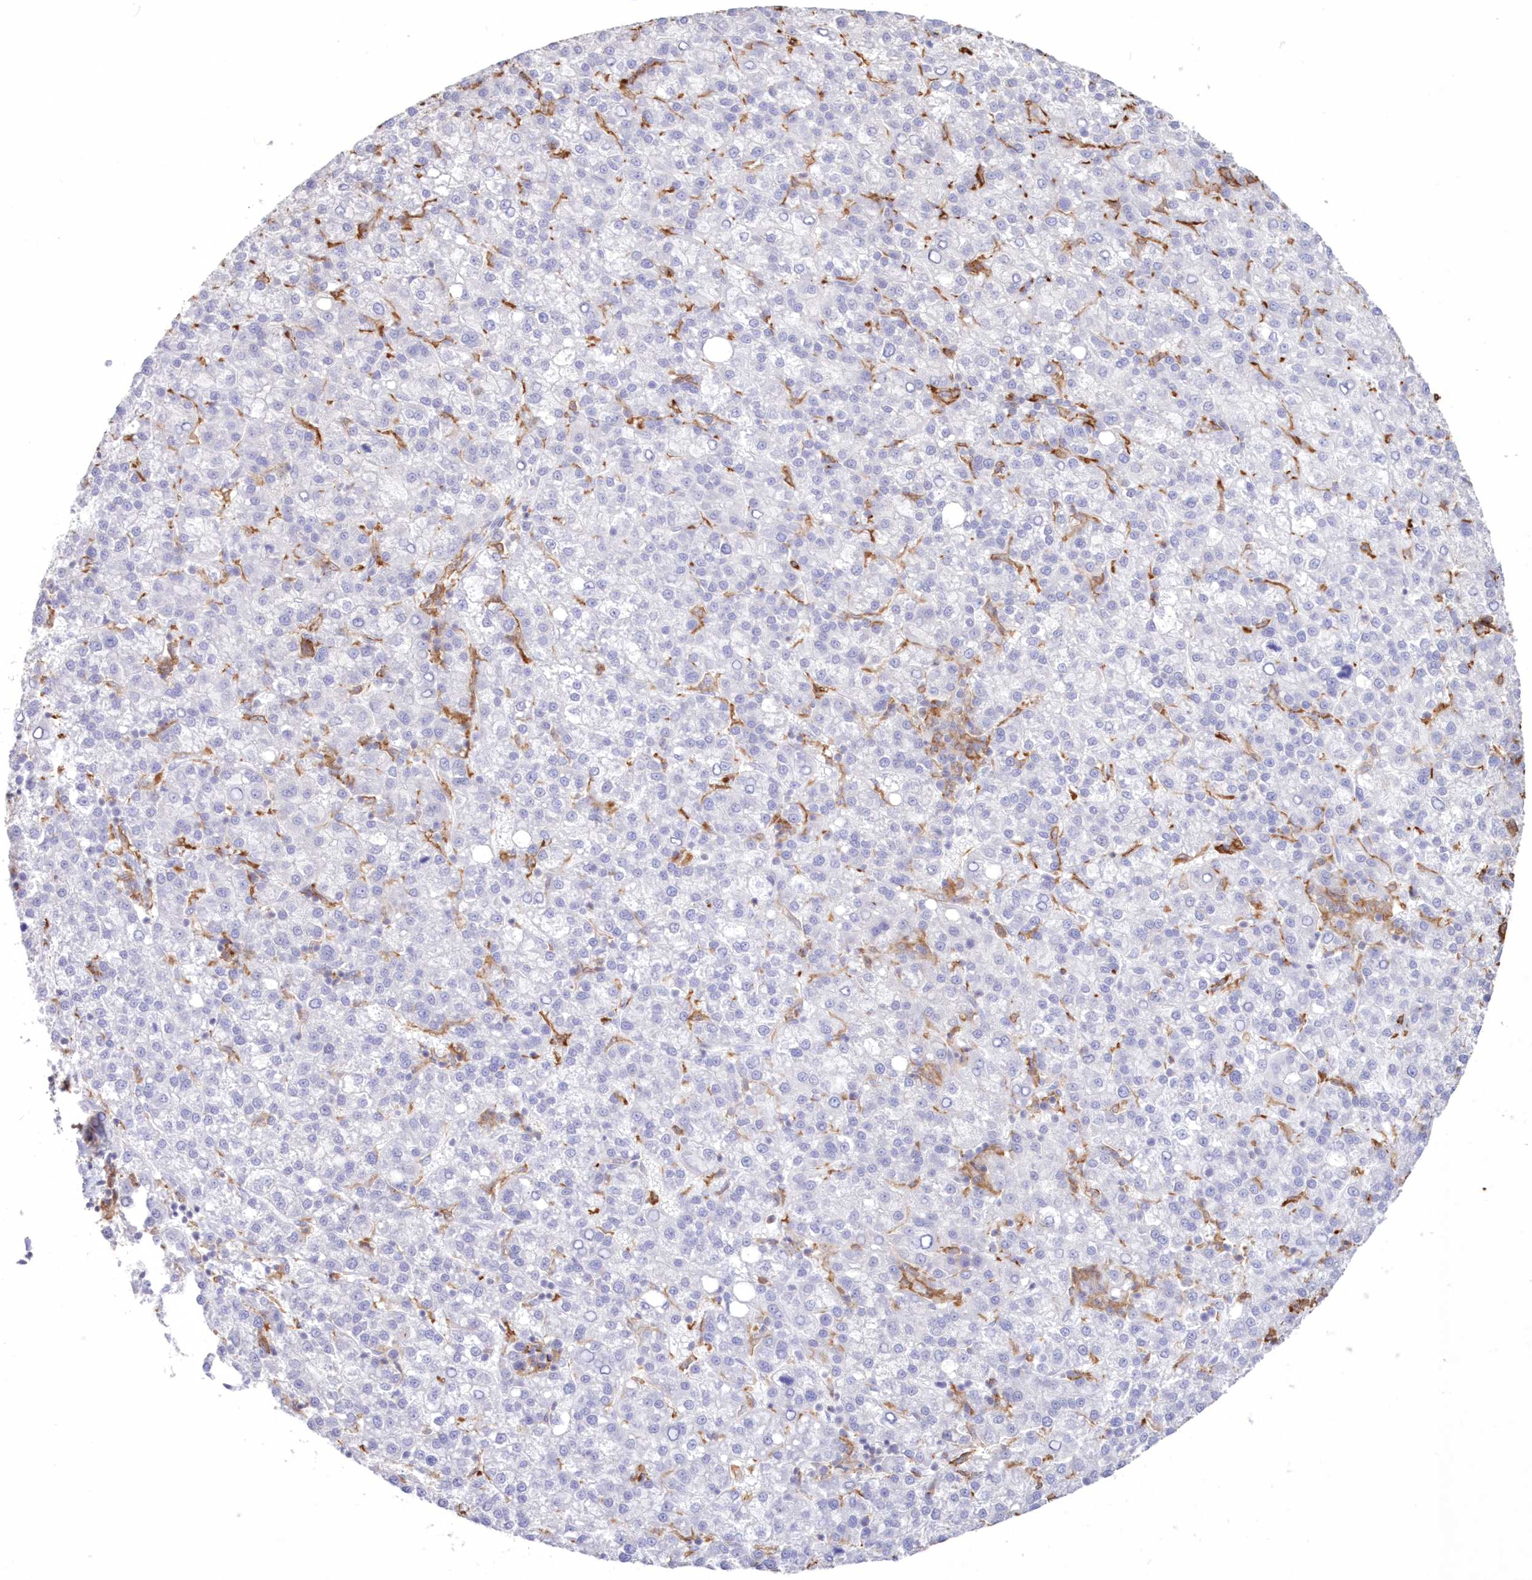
{"staining": {"intensity": "negative", "quantity": "none", "location": "none"}, "tissue": "liver cancer", "cell_type": "Tumor cells", "image_type": "cancer", "snomed": [{"axis": "morphology", "description": "Carcinoma, Hepatocellular, NOS"}, {"axis": "topography", "description": "Liver"}], "caption": "High power microscopy histopathology image of an immunohistochemistry photomicrograph of hepatocellular carcinoma (liver), revealing no significant expression in tumor cells.", "gene": "C11orf1", "patient": {"sex": "female", "age": 58}}